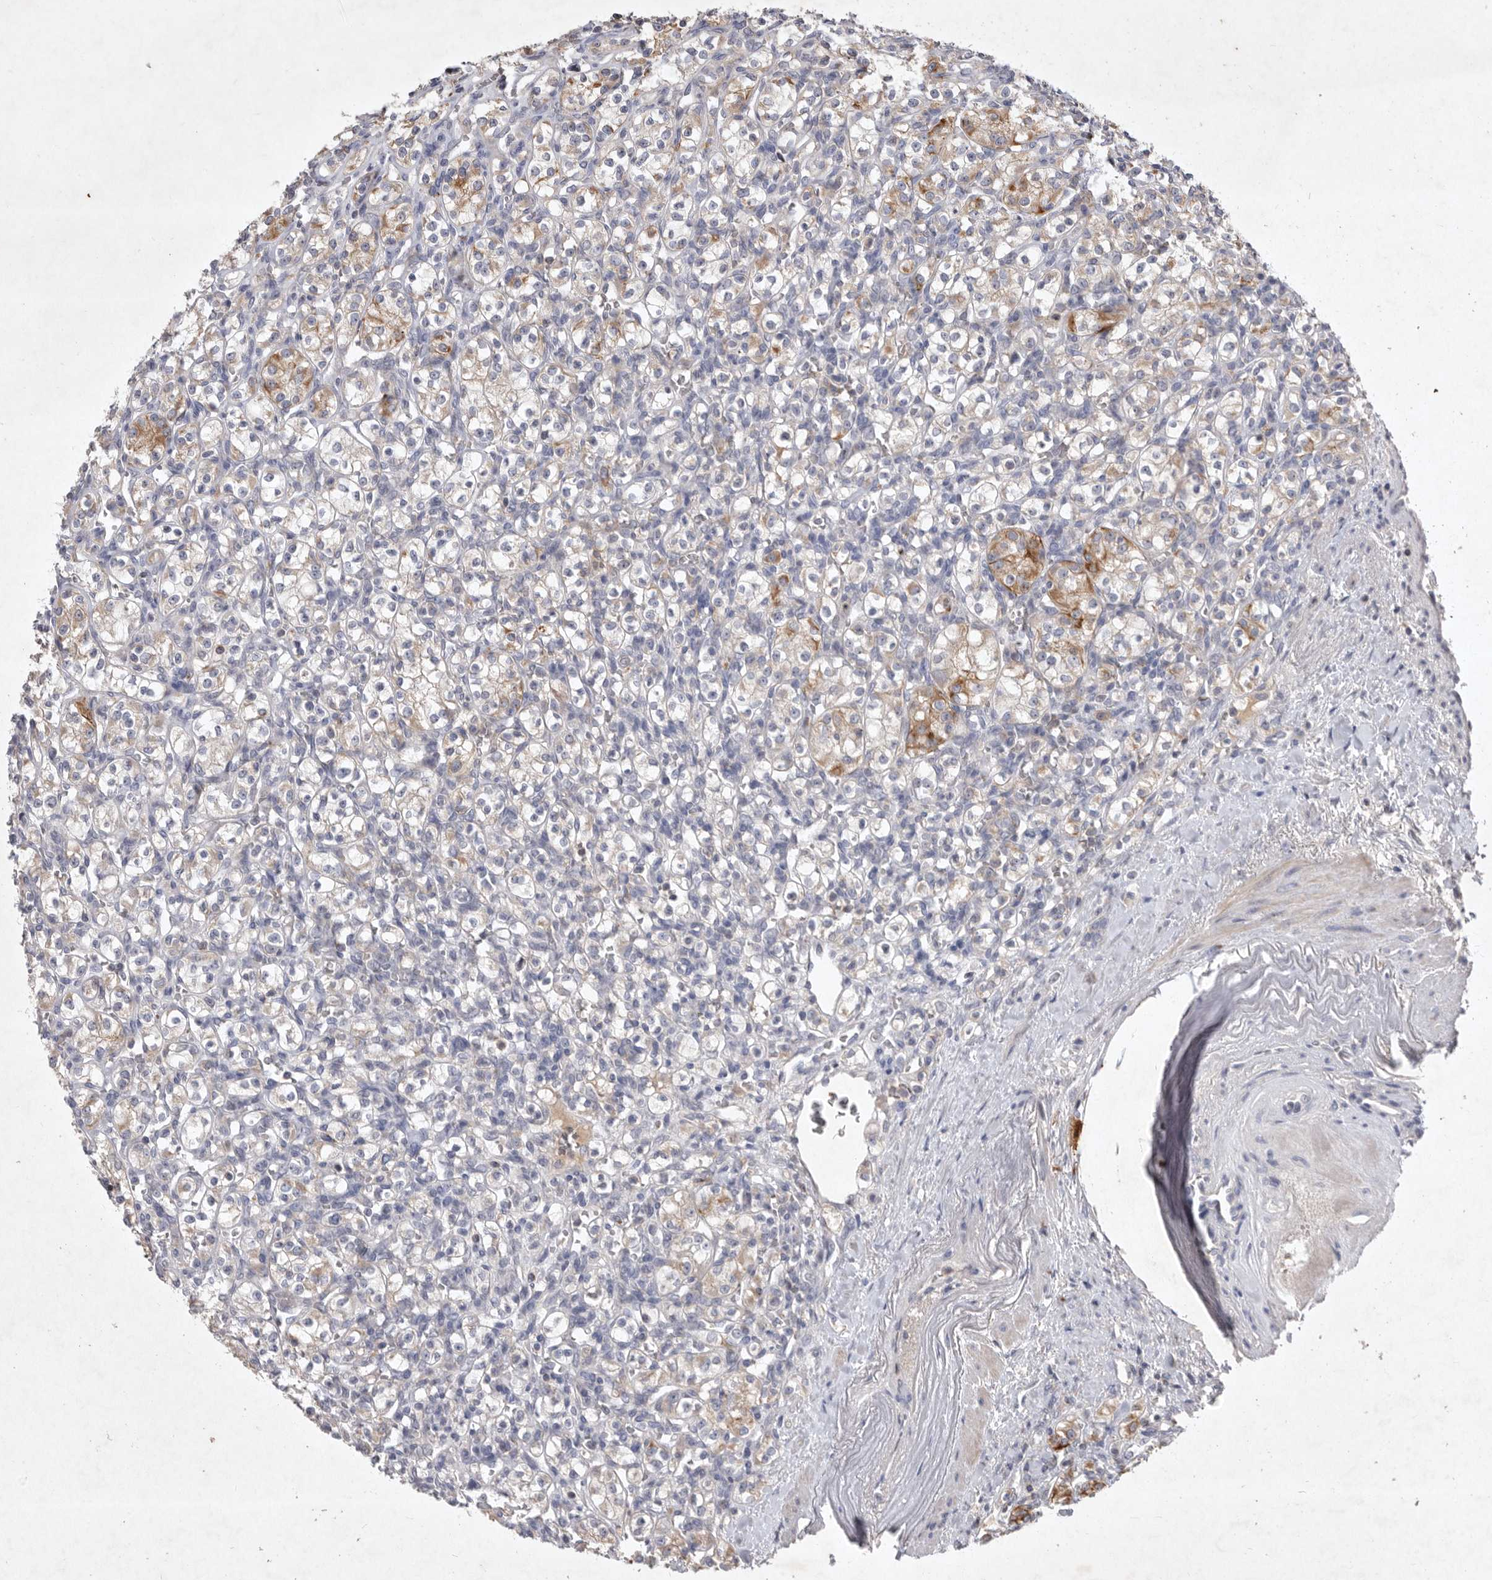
{"staining": {"intensity": "moderate", "quantity": "<25%", "location": "cytoplasmic/membranous"}, "tissue": "renal cancer", "cell_type": "Tumor cells", "image_type": "cancer", "snomed": [{"axis": "morphology", "description": "Adenocarcinoma, NOS"}, {"axis": "topography", "description": "Kidney"}], "caption": "Renal cancer stained for a protein (brown) reveals moderate cytoplasmic/membranous positive positivity in about <25% of tumor cells.", "gene": "TNFSF14", "patient": {"sex": "male", "age": 77}}